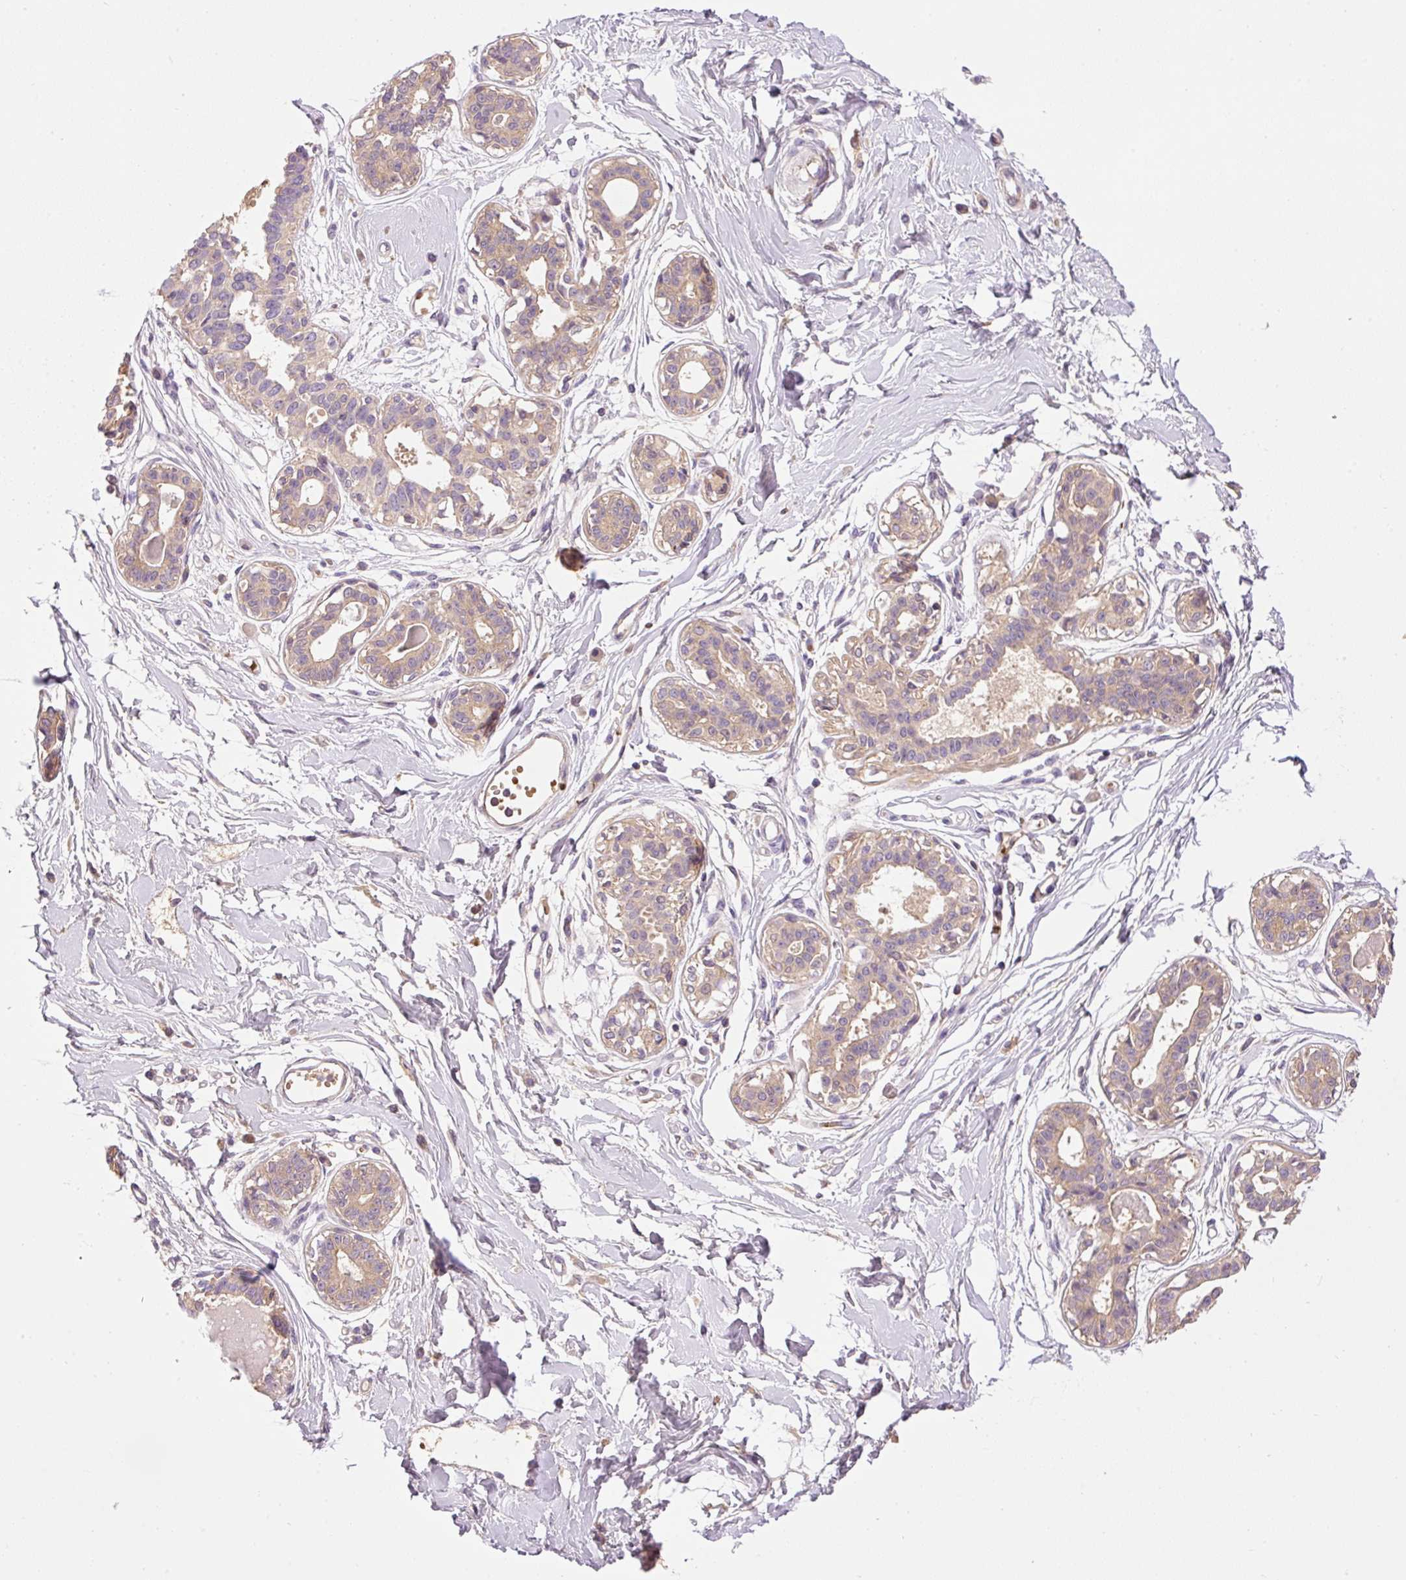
{"staining": {"intensity": "negative", "quantity": "none", "location": "none"}, "tissue": "breast", "cell_type": "Adipocytes", "image_type": "normal", "snomed": [{"axis": "morphology", "description": "Normal tissue, NOS"}, {"axis": "topography", "description": "Breast"}], "caption": "The image reveals no staining of adipocytes in unremarkable breast. (Brightfield microscopy of DAB immunohistochemistry at high magnification).", "gene": "CMTM8", "patient": {"sex": "female", "age": 45}}